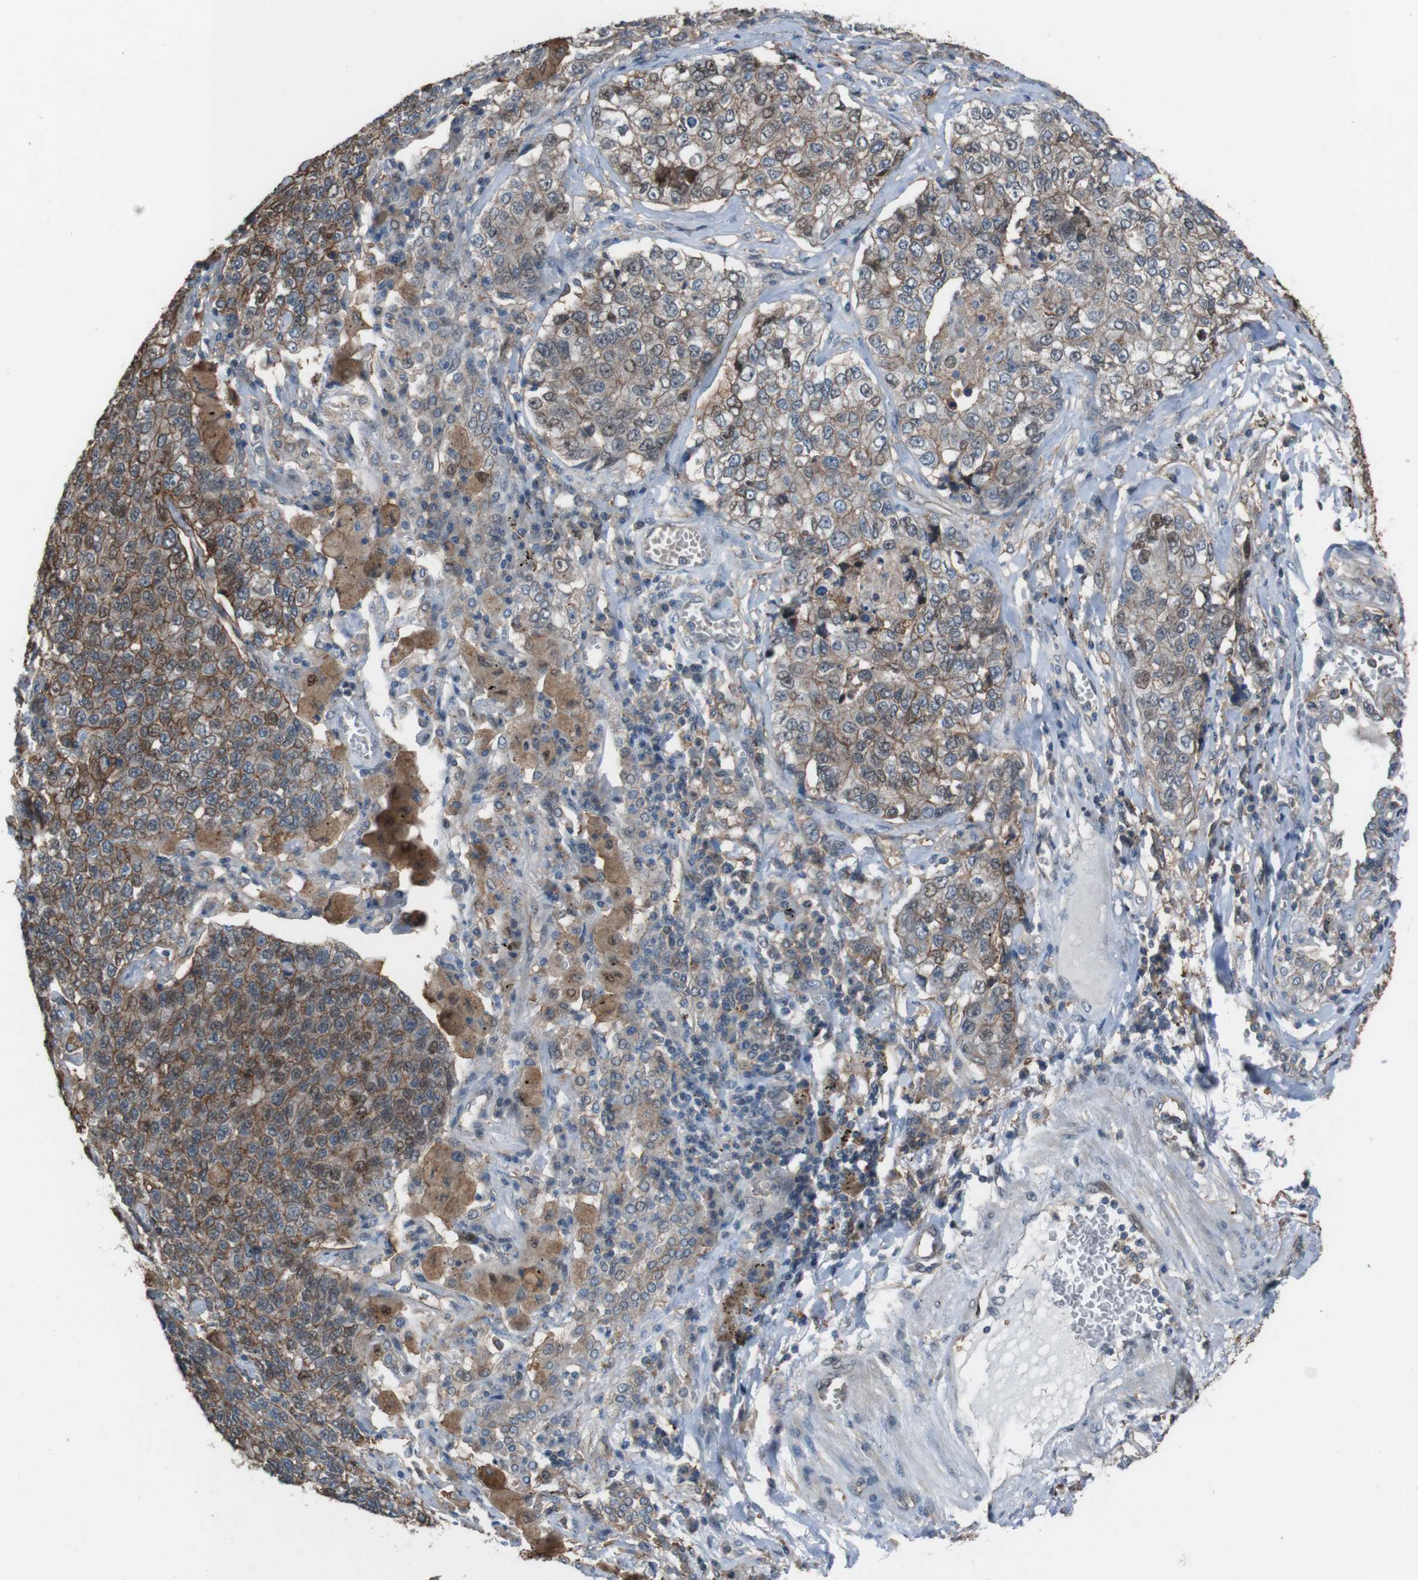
{"staining": {"intensity": "moderate", "quantity": ">75%", "location": "cytoplasmic/membranous"}, "tissue": "lung cancer", "cell_type": "Tumor cells", "image_type": "cancer", "snomed": [{"axis": "morphology", "description": "Adenocarcinoma, NOS"}, {"axis": "topography", "description": "Lung"}], "caption": "An immunohistochemistry image of neoplastic tissue is shown. Protein staining in brown labels moderate cytoplasmic/membranous positivity in lung cancer (adenocarcinoma) within tumor cells.", "gene": "ATP2B1", "patient": {"sex": "male", "age": 49}}